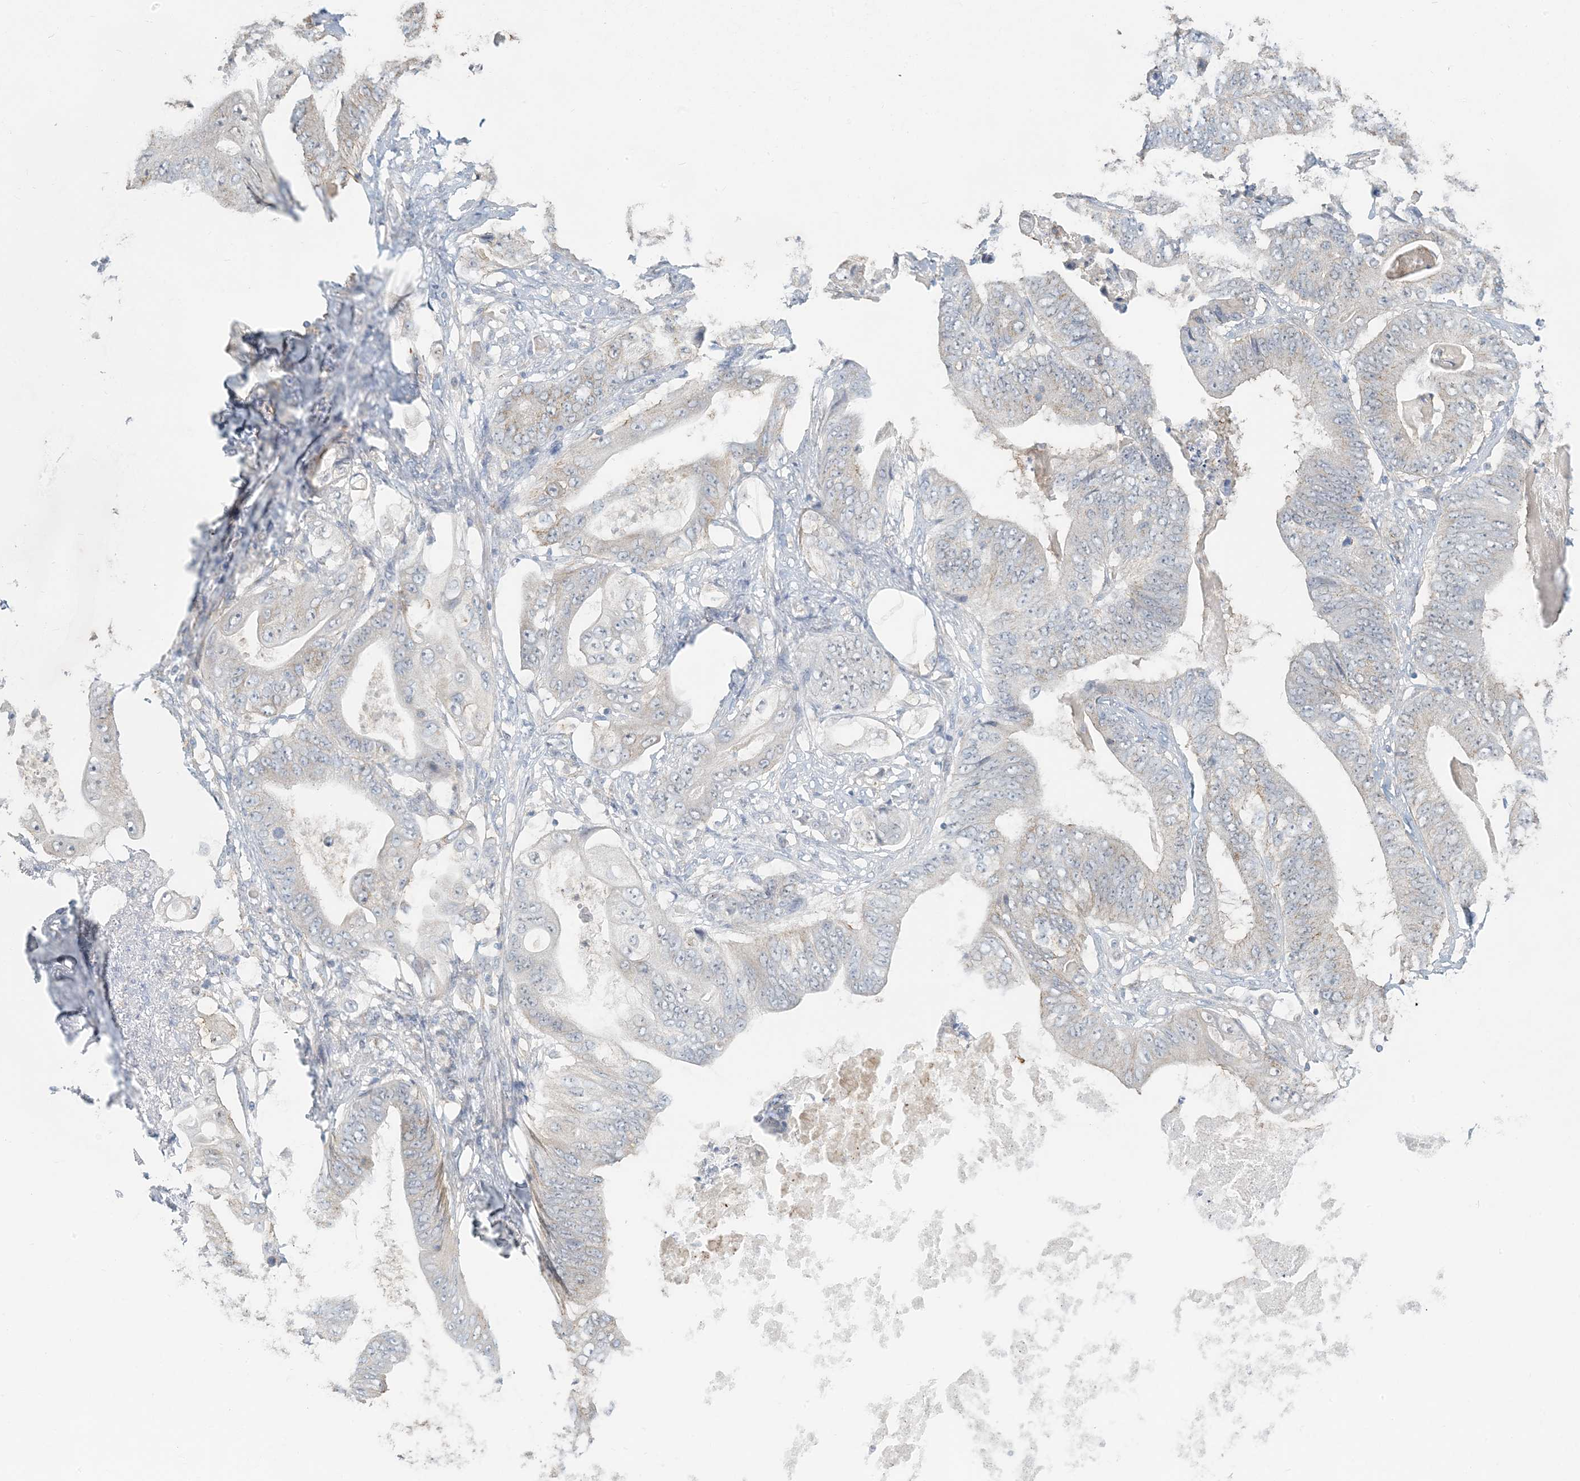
{"staining": {"intensity": "negative", "quantity": "none", "location": "none"}, "tissue": "stomach cancer", "cell_type": "Tumor cells", "image_type": "cancer", "snomed": [{"axis": "morphology", "description": "Adenocarcinoma, NOS"}, {"axis": "topography", "description": "Stomach"}], "caption": "IHC image of neoplastic tissue: human adenocarcinoma (stomach) stained with DAB (3,3'-diaminobenzidine) exhibits no significant protein positivity in tumor cells.", "gene": "HACL1", "patient": {"sex": "female", "age": 73}}